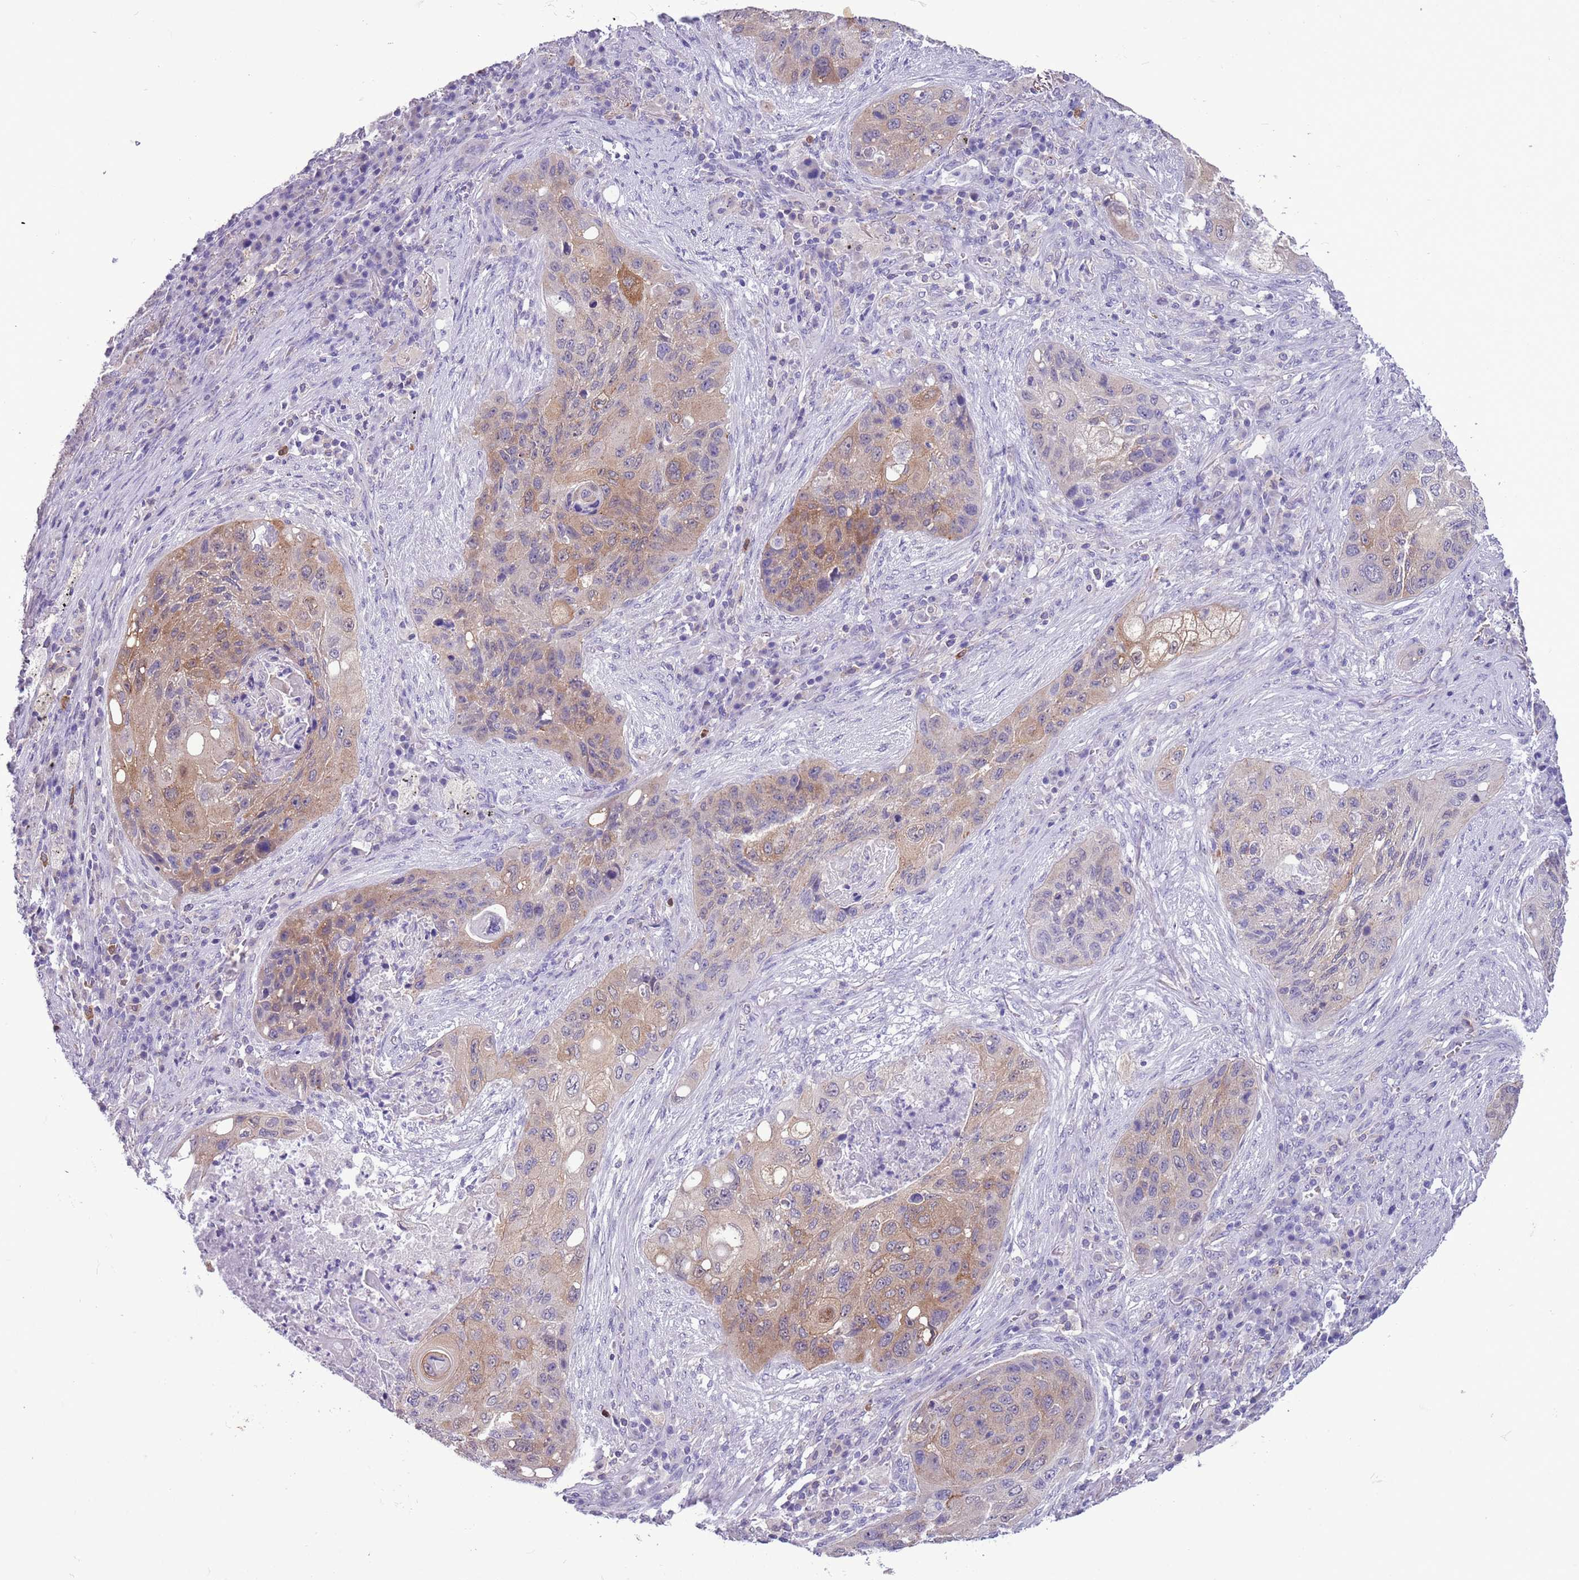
{"staining": {"intensity": "moderate", "quantity": "25%-75%", "location": "cytoplasmic/membranous"}, "tissue": "lung cancer", "cell_type": "Tumor cells", "image_type": "cancer", "snomed": [{"axis": "morphology", "description": "Squamous cell carcinoma, NOS"}, {"axis": "topography", "description": "Lung"}], "caption": "Immunohistochemical staining of human lung squamous cell carcinoma shows moderate cytoplasmic/membranous protein positivity in approximately 25%-75% of tumor cells.", "gene": "PFKFB2", "patient": {"sex": "female", "age": 63}}